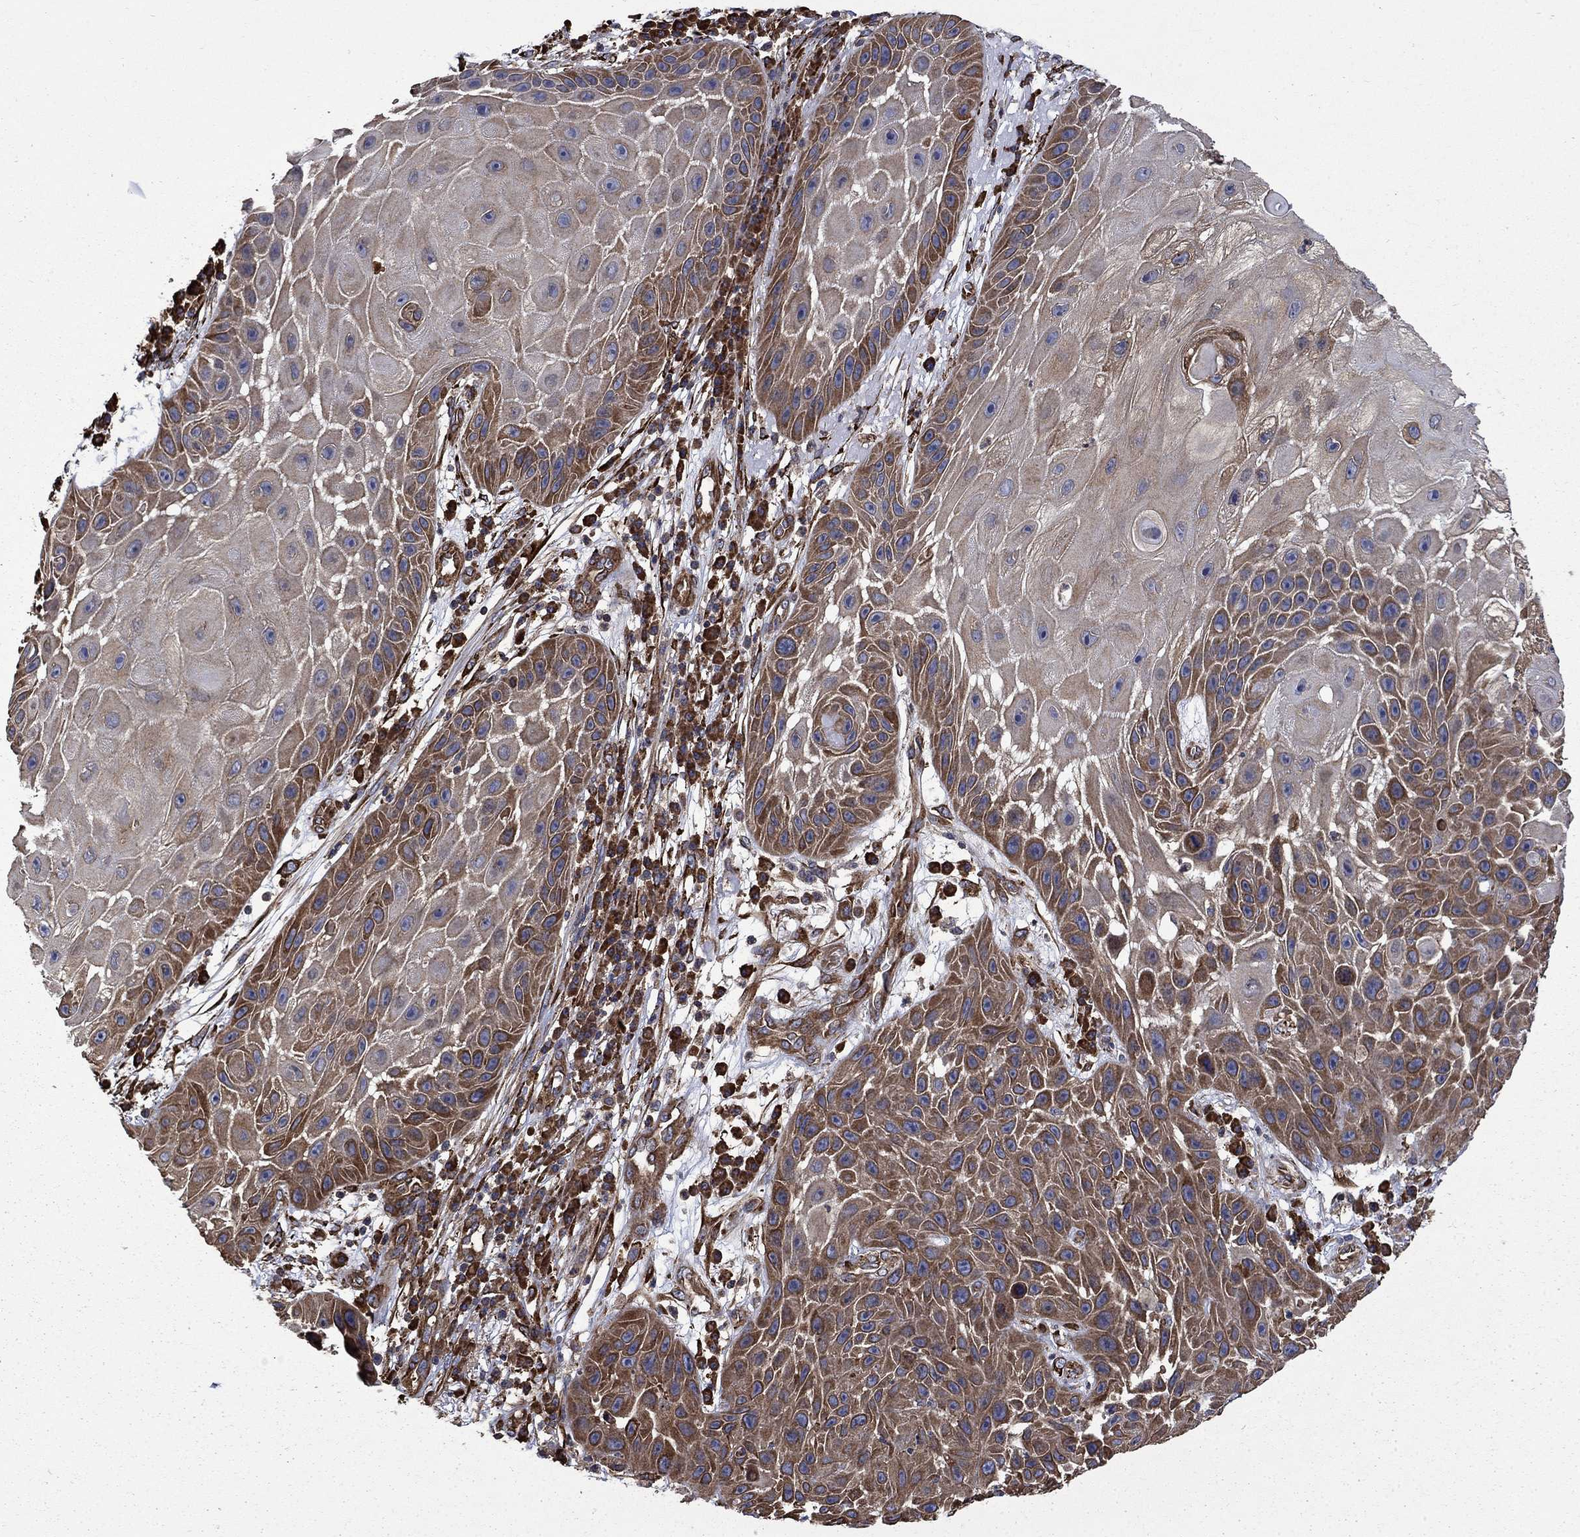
{"staining": {"intensity": "moderate", "quantity": "25%-75%", "location": "cytoplasmic/membranous"}, "tissue": "skin cancer", "cell_type": "Tumor cells", "image_type": "cancer", "snomed": [{"axis": "morphology", "description": "Normal tissue, NOS"}, {"axis": "morphology", "description": "Squamous cell carcinoma, NOS"}, {"axis": "topography", "description": "Skin"}], "caption": "A brown stain highlights moderate cytoplasmic/membranous expression of a protein in human skin cancer (squamous cell carcinoma) tumor cells.", "gene": "CUTC", "patient": {"sex": "male", "age": 79}}